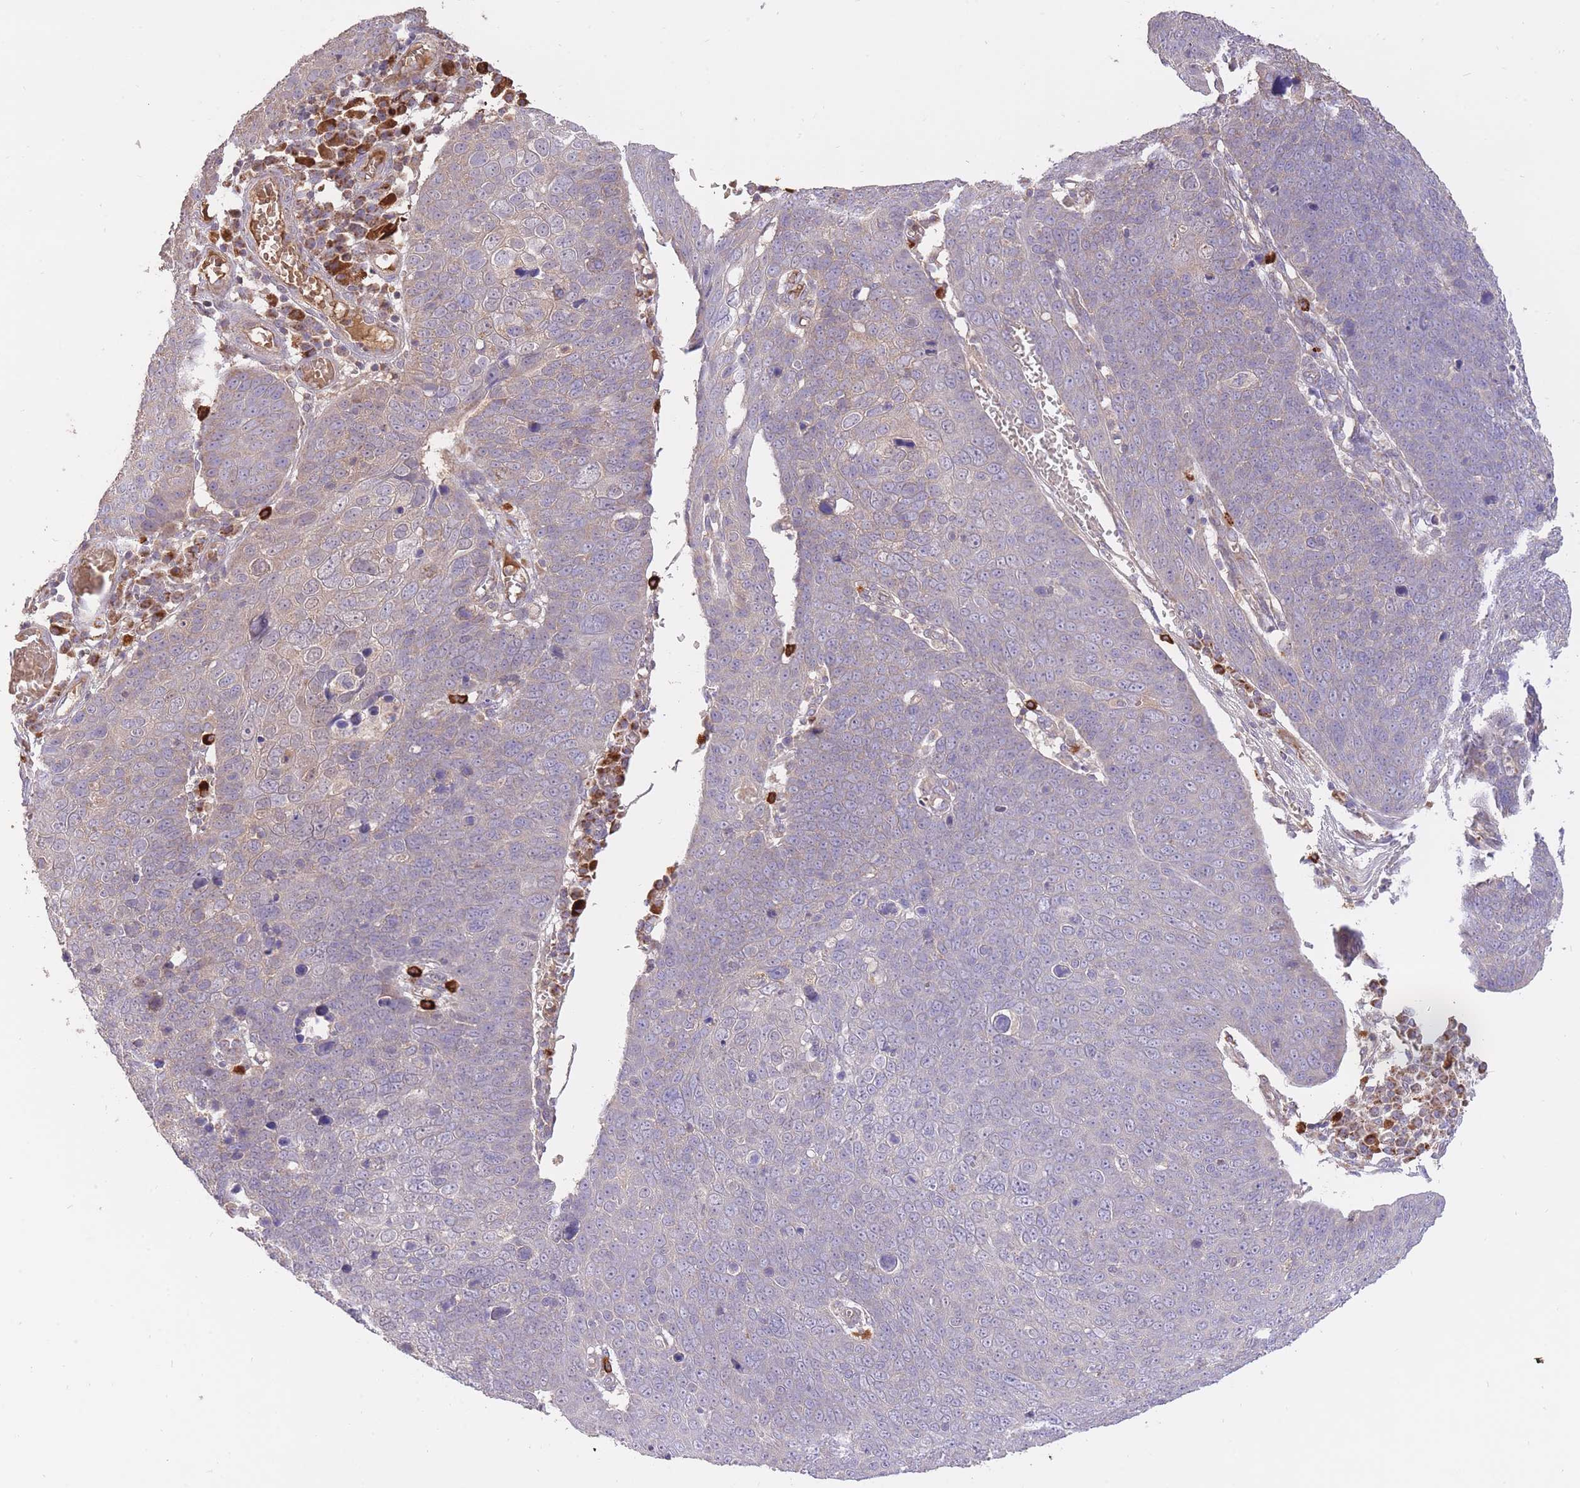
{"staining": {"intensity": "weak", "quantity": "<25%", "location": "cytoplasmic/membranous"}, "tissue": "skin cancer", "cell_type": "Tumor cells", "image_type": "cancer", "snomed": [{"axis": "morphology", "description": "Squamous cell carcinoma, NOS"}, {"axis": "topography", "description": "Skin"}], "caption": "This is a image of IHC staining of skin cancer, which shows no expression in tumor cells. Nuclei are stained in blue.", "gene": "PREP", "patient": {"sex": "male", "age": 71}}